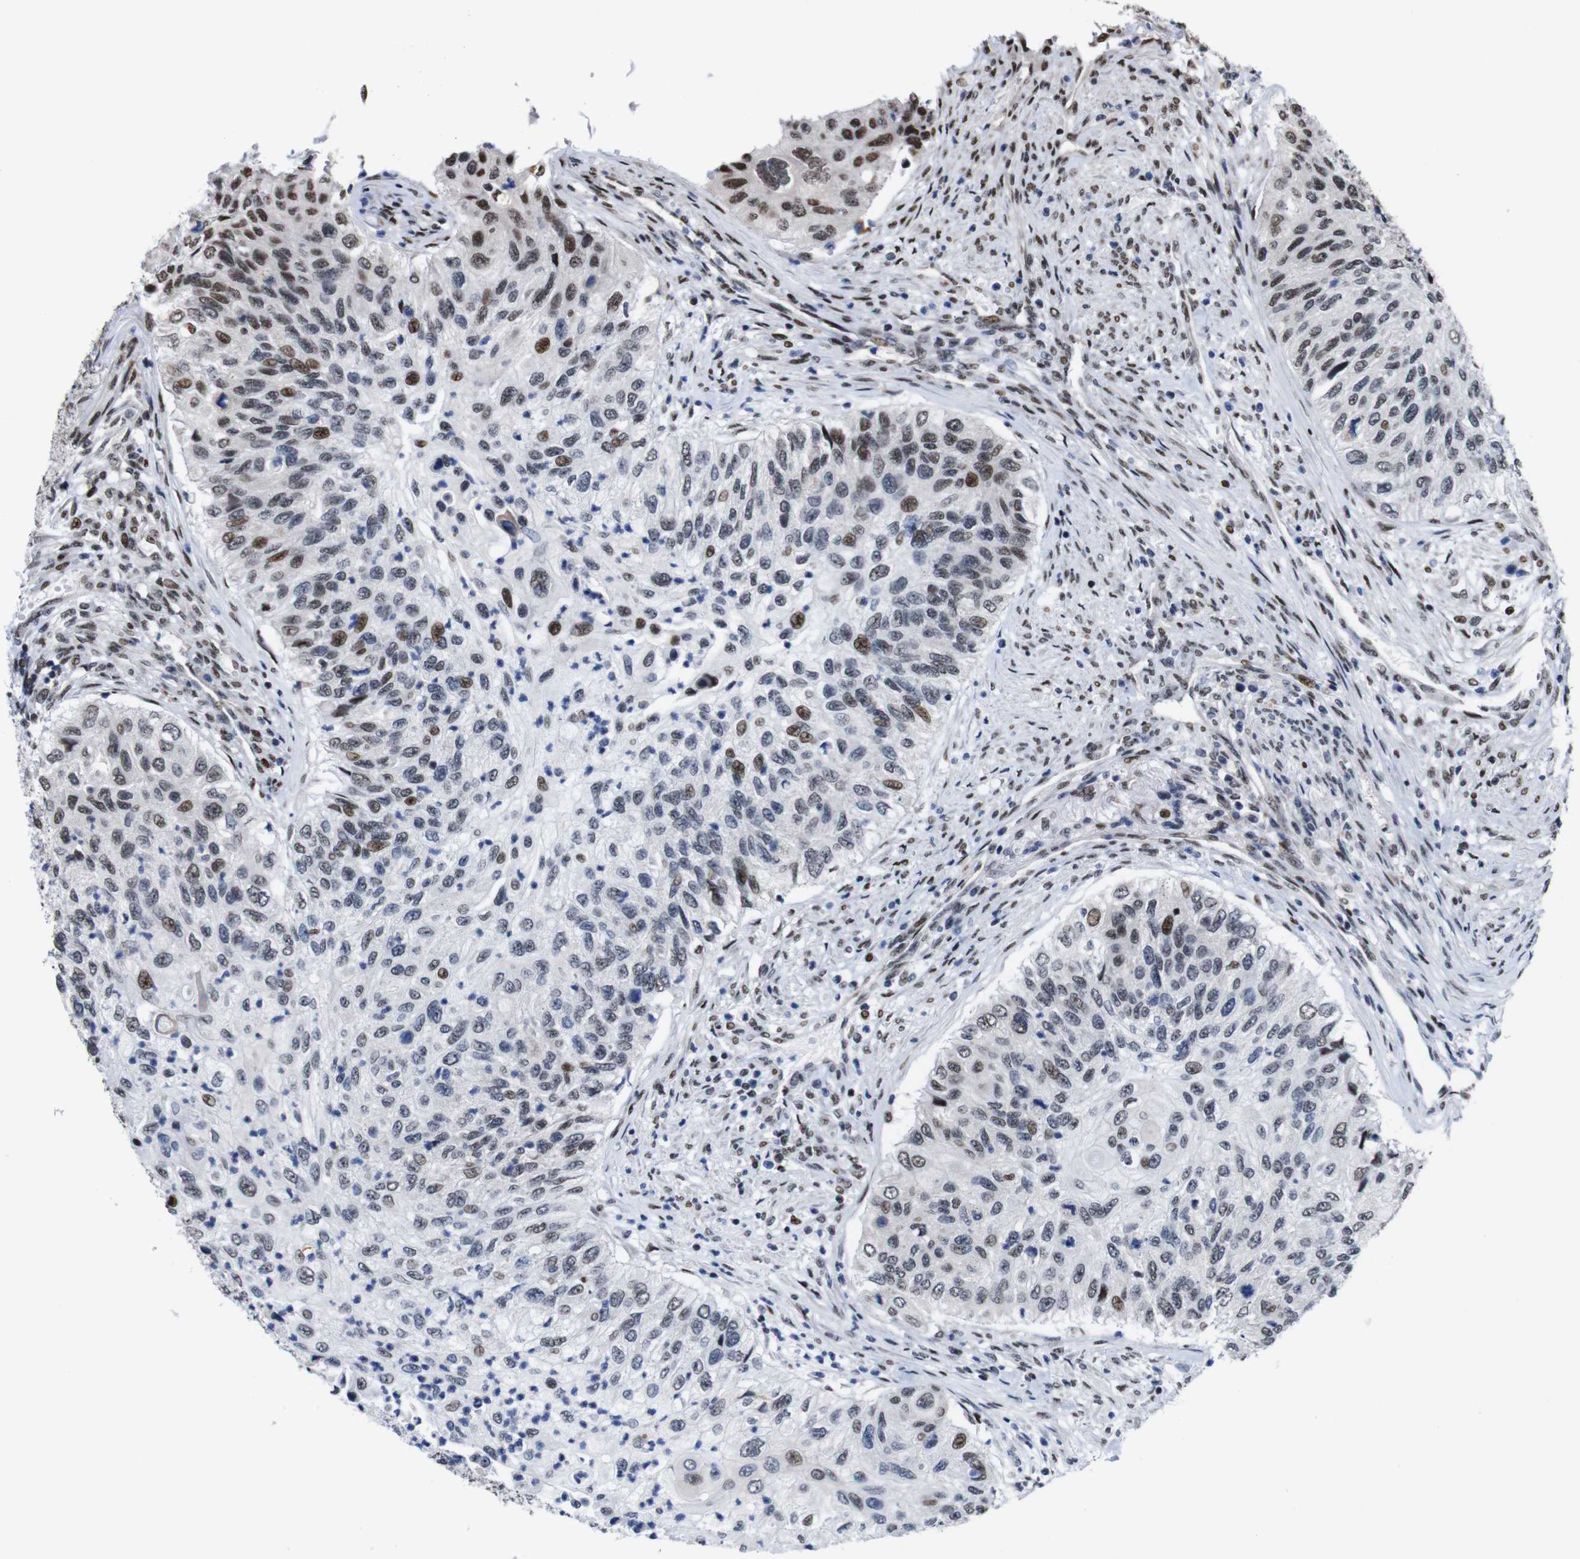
{"staining": {"intensity": "moderate", "quantity": "<25%", "location": "nuclear"}, "tissue": "urothelial cancer", "cell_type": "Tumor cells", "image_type": "cancer", "snomed": [{"axis": "morphology", "description": "Urothelial carcinoma, High grade"}, {"axis": "topography", "description": "Urinary bladder"}], "caption": "A brown stain highlights moderate nuclear expression of a protein in human urothelial cancer tumor cells.", "gene": "GATA6", "patient": {"sex": "female", "age": 60}}